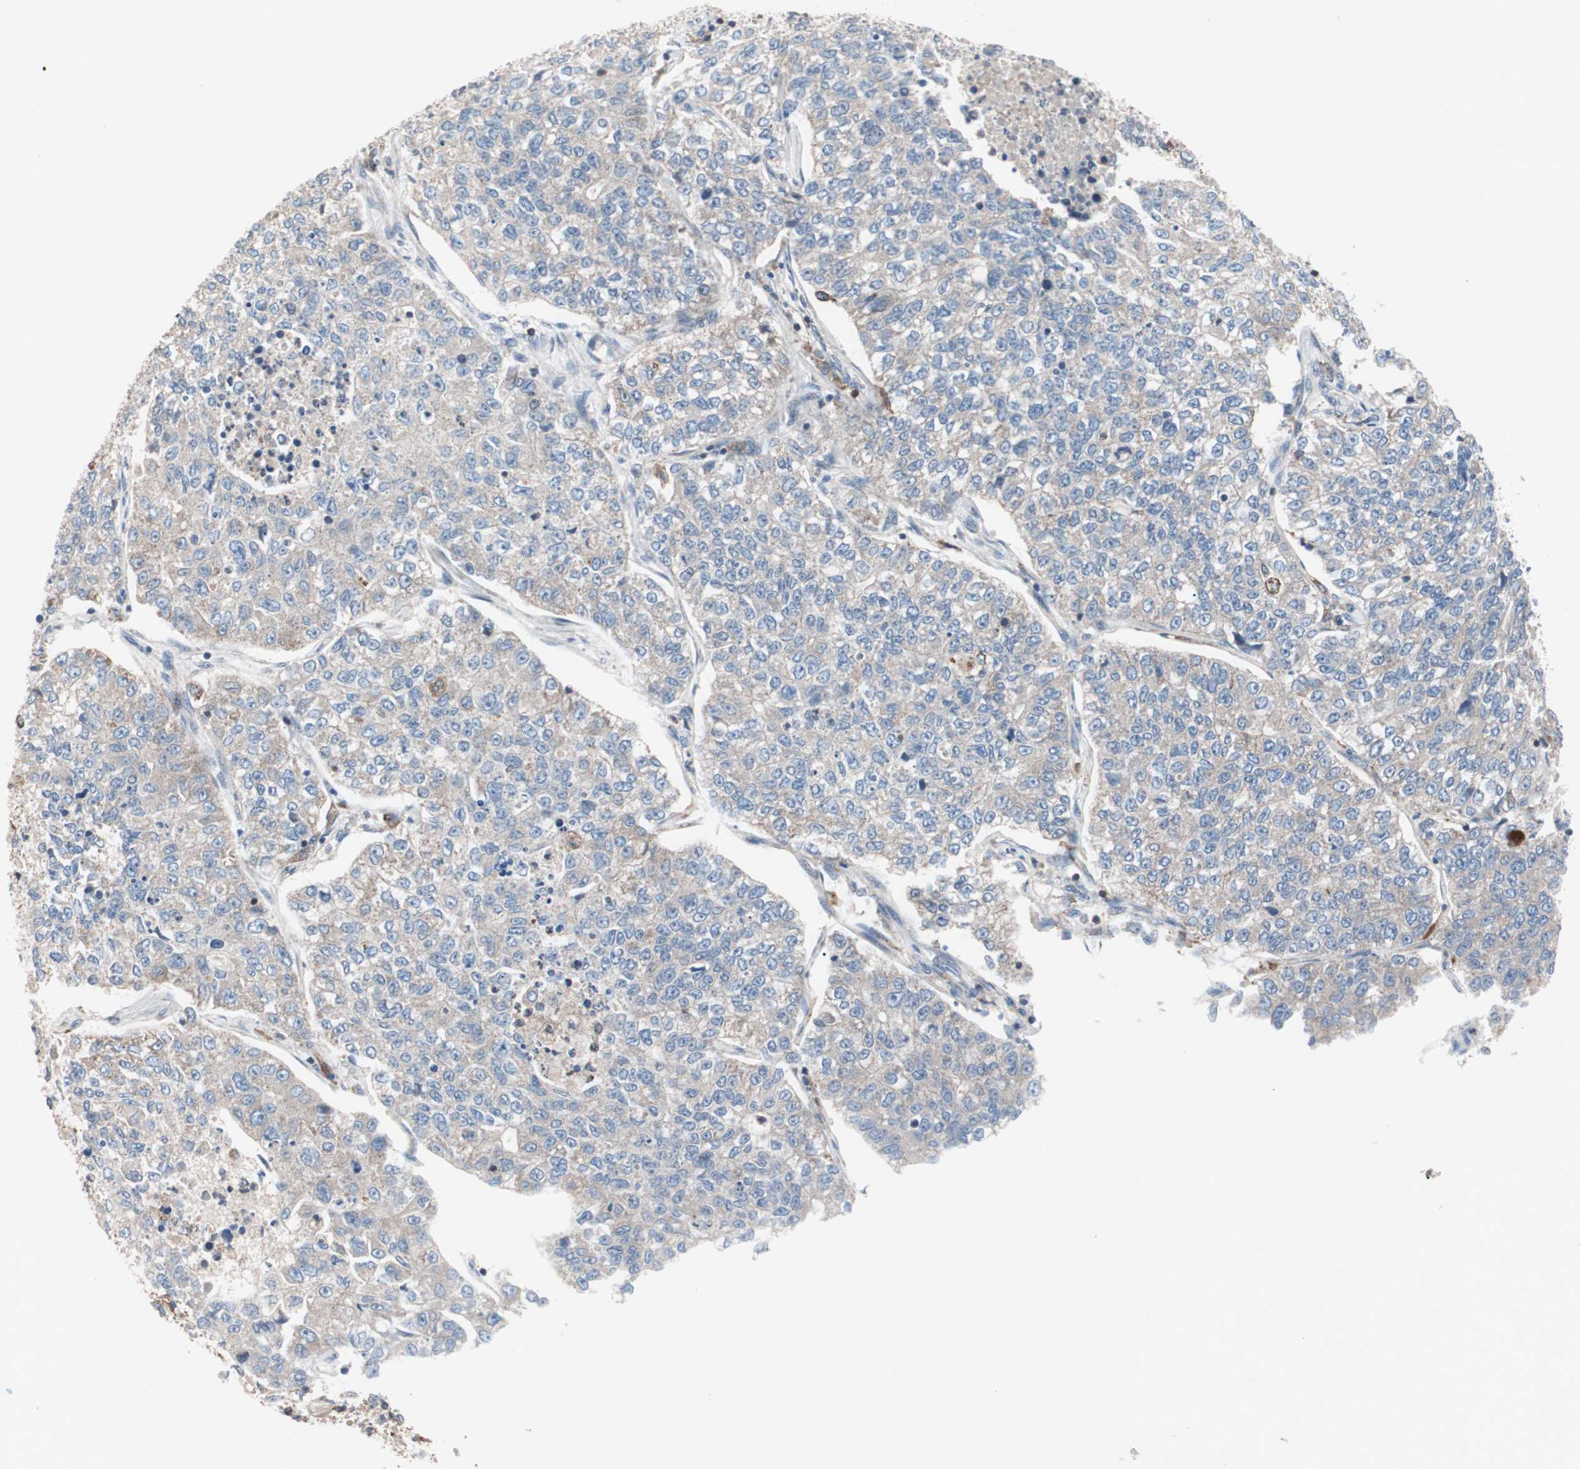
{"staining": {"intensity": "weak", "quantity": ">75%", "location": "cytoplasmic/membranous"}, "tissue": "lung cancer", "cell_type": "Tumor cells", "image_type": "cancer", "snomed": [{"axis": "morphology", "description": "Adenocarcinoma, NOS"}, {"axis": "topography", "description": "Lung"}], "caption": "Immunohistochemistry (IHC) photomicrograph of human adenocarcinoma (lung) stained for a protein (brown), which reveals low levels of weak cytoplasmic/membranous positivity in approximately >75% of tumor cells.", "gene": "PIK3R1", "patient": {"sex": "male", "age": 49}}